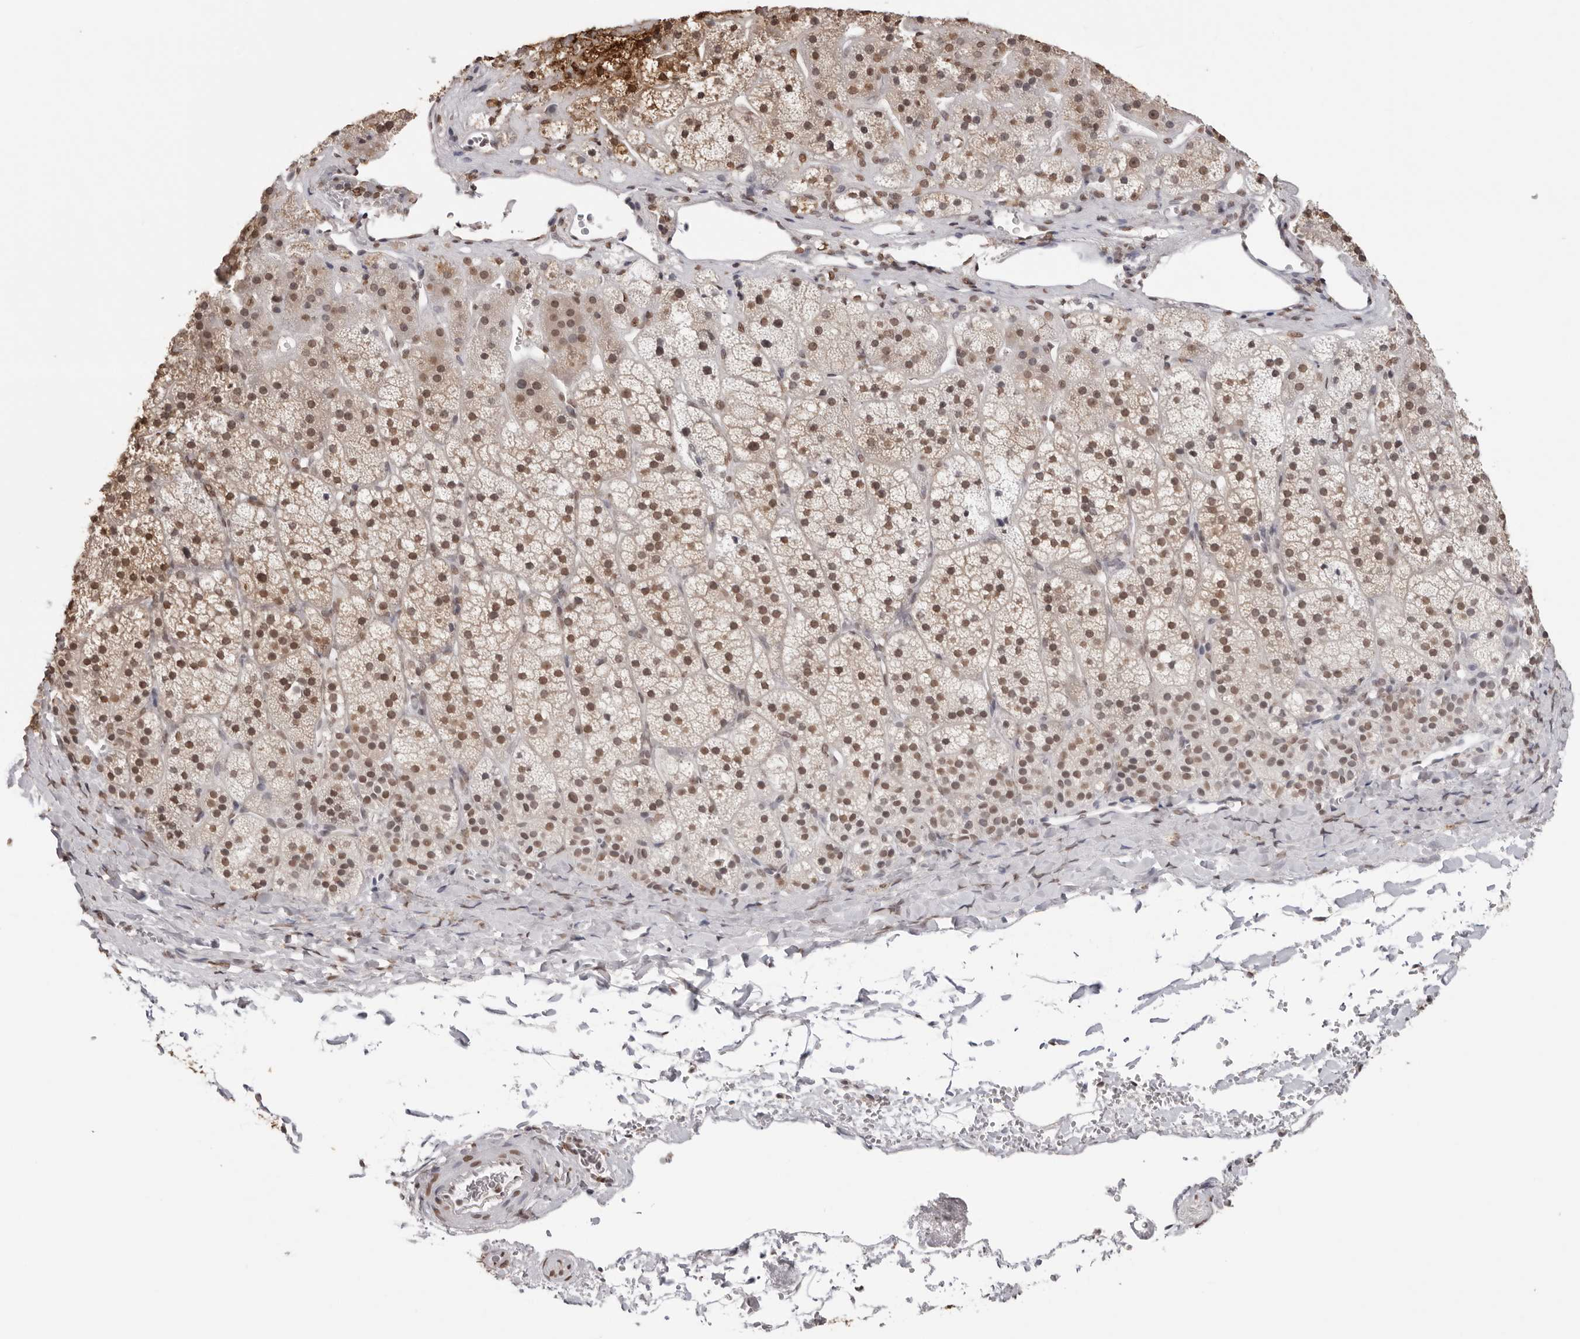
{"staining": {"intensity": "moderate", "quantity": ">75%", "location": "nuclear"}, "tissue": "adrenal gland", "cell_type": "Glandular cells", "image_type": "normal", "snomed": [{"axis": "morphology", "description": "Normal tissue, NOS"}, {"axis": "topography", "description": "Adrenal gland"}], "caption": "Immunohistochemistry histopathology image of normal human adrenal gland stained for a protein (brown), which displays medium levels of moderate nuclear staining in approximately >75% of glandular cells.", "gene": "OLIG3", "patient": {"sex": "female", "age": 44}}